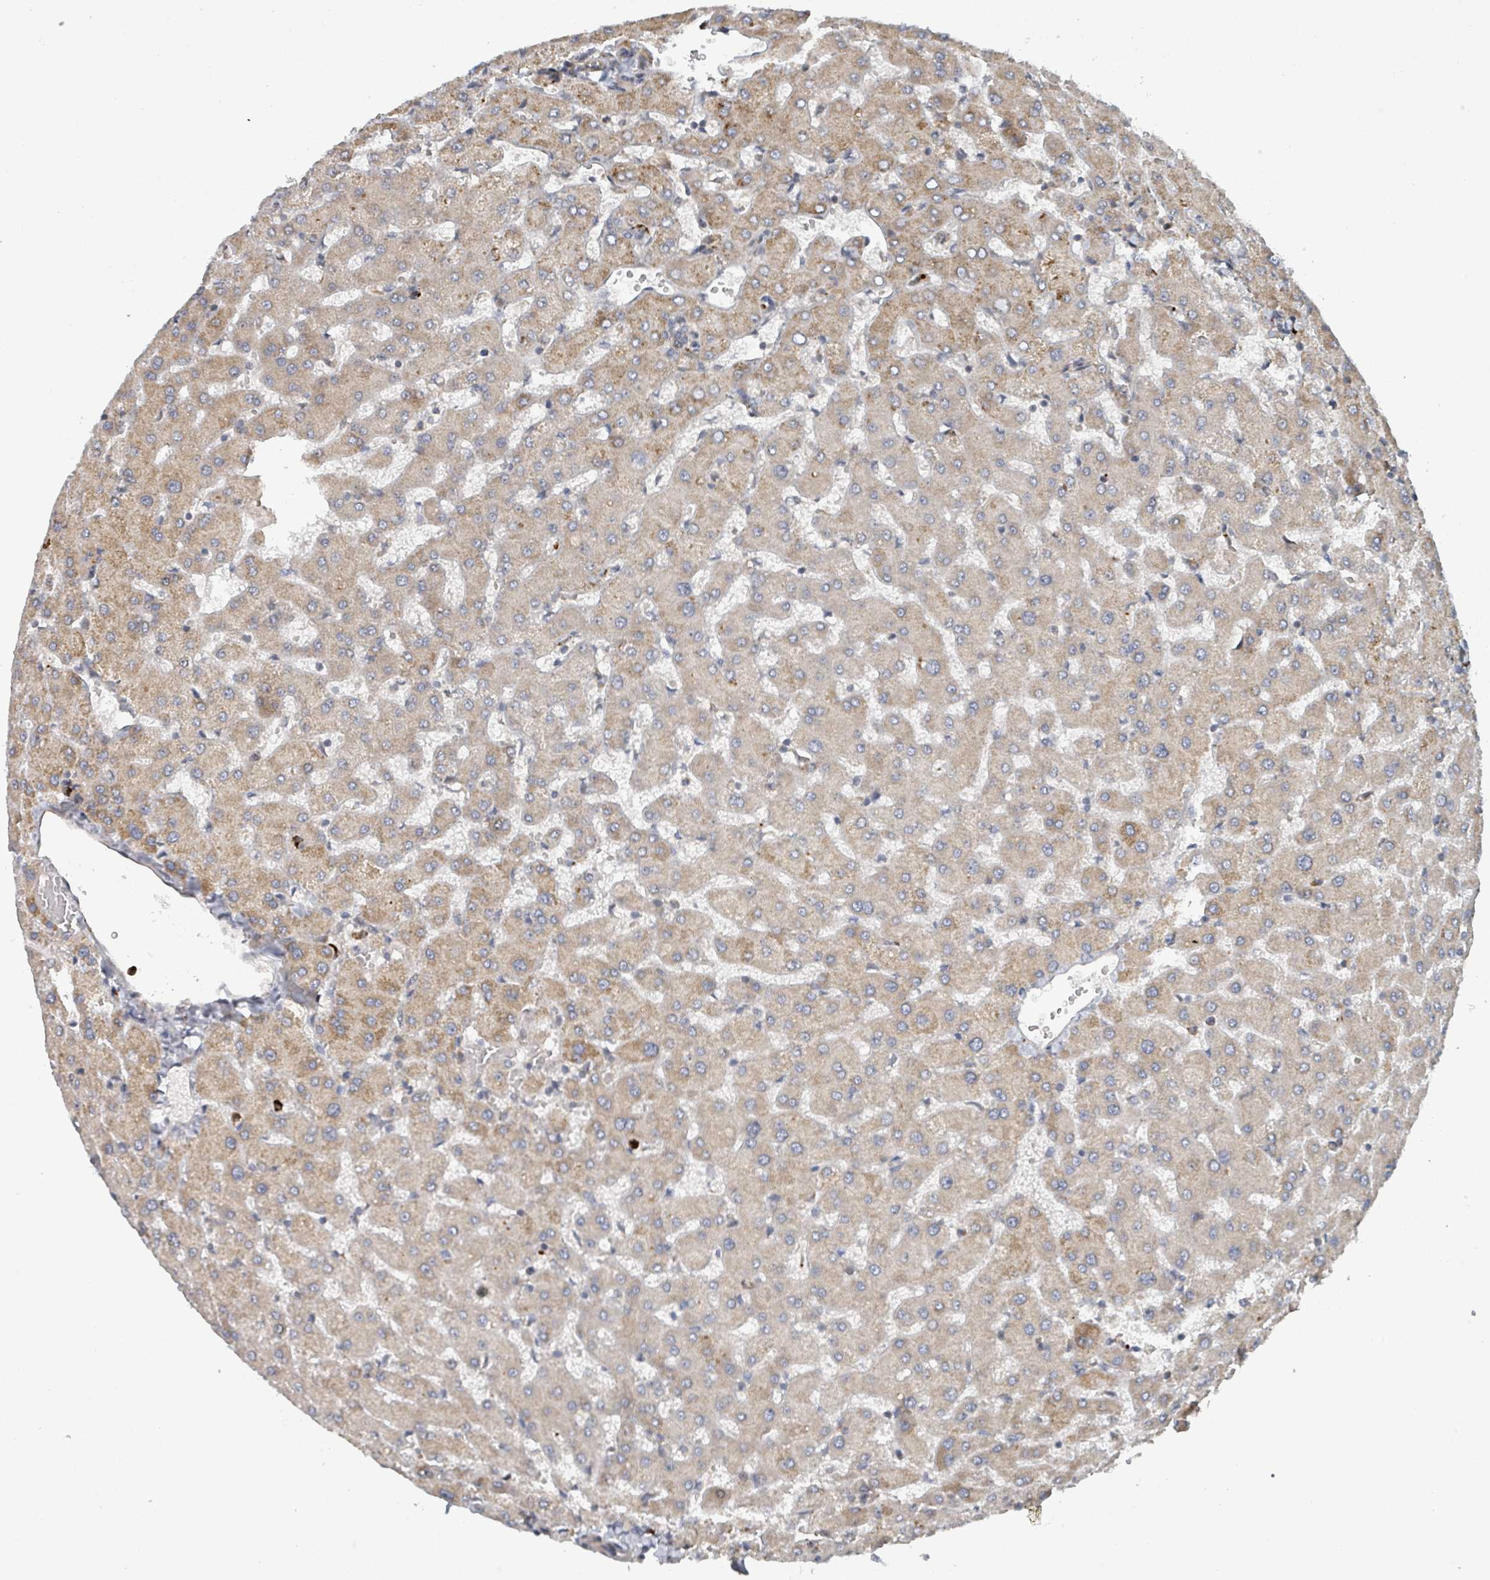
{"staining": {"intensity": "negative", "quantity": "none", "location": "none"}, "tissue": "liver", "cell_type": "Cholangiocytes", "image_type": "normal", "snomed": [{"axis": "morphology", "description": "Normal tissue, NOS"}, {"axis": "topography", "description": "Liver"}], "caption": "This histopathology image is of unremarkable liver stained with immunohistochemistry to label a protein in brown with the nuclei are counter-stained blue. There is no expression in cholangiocytes.", "gene": "GTF3C1", "patient": {"sex": "female", "age": 63}}